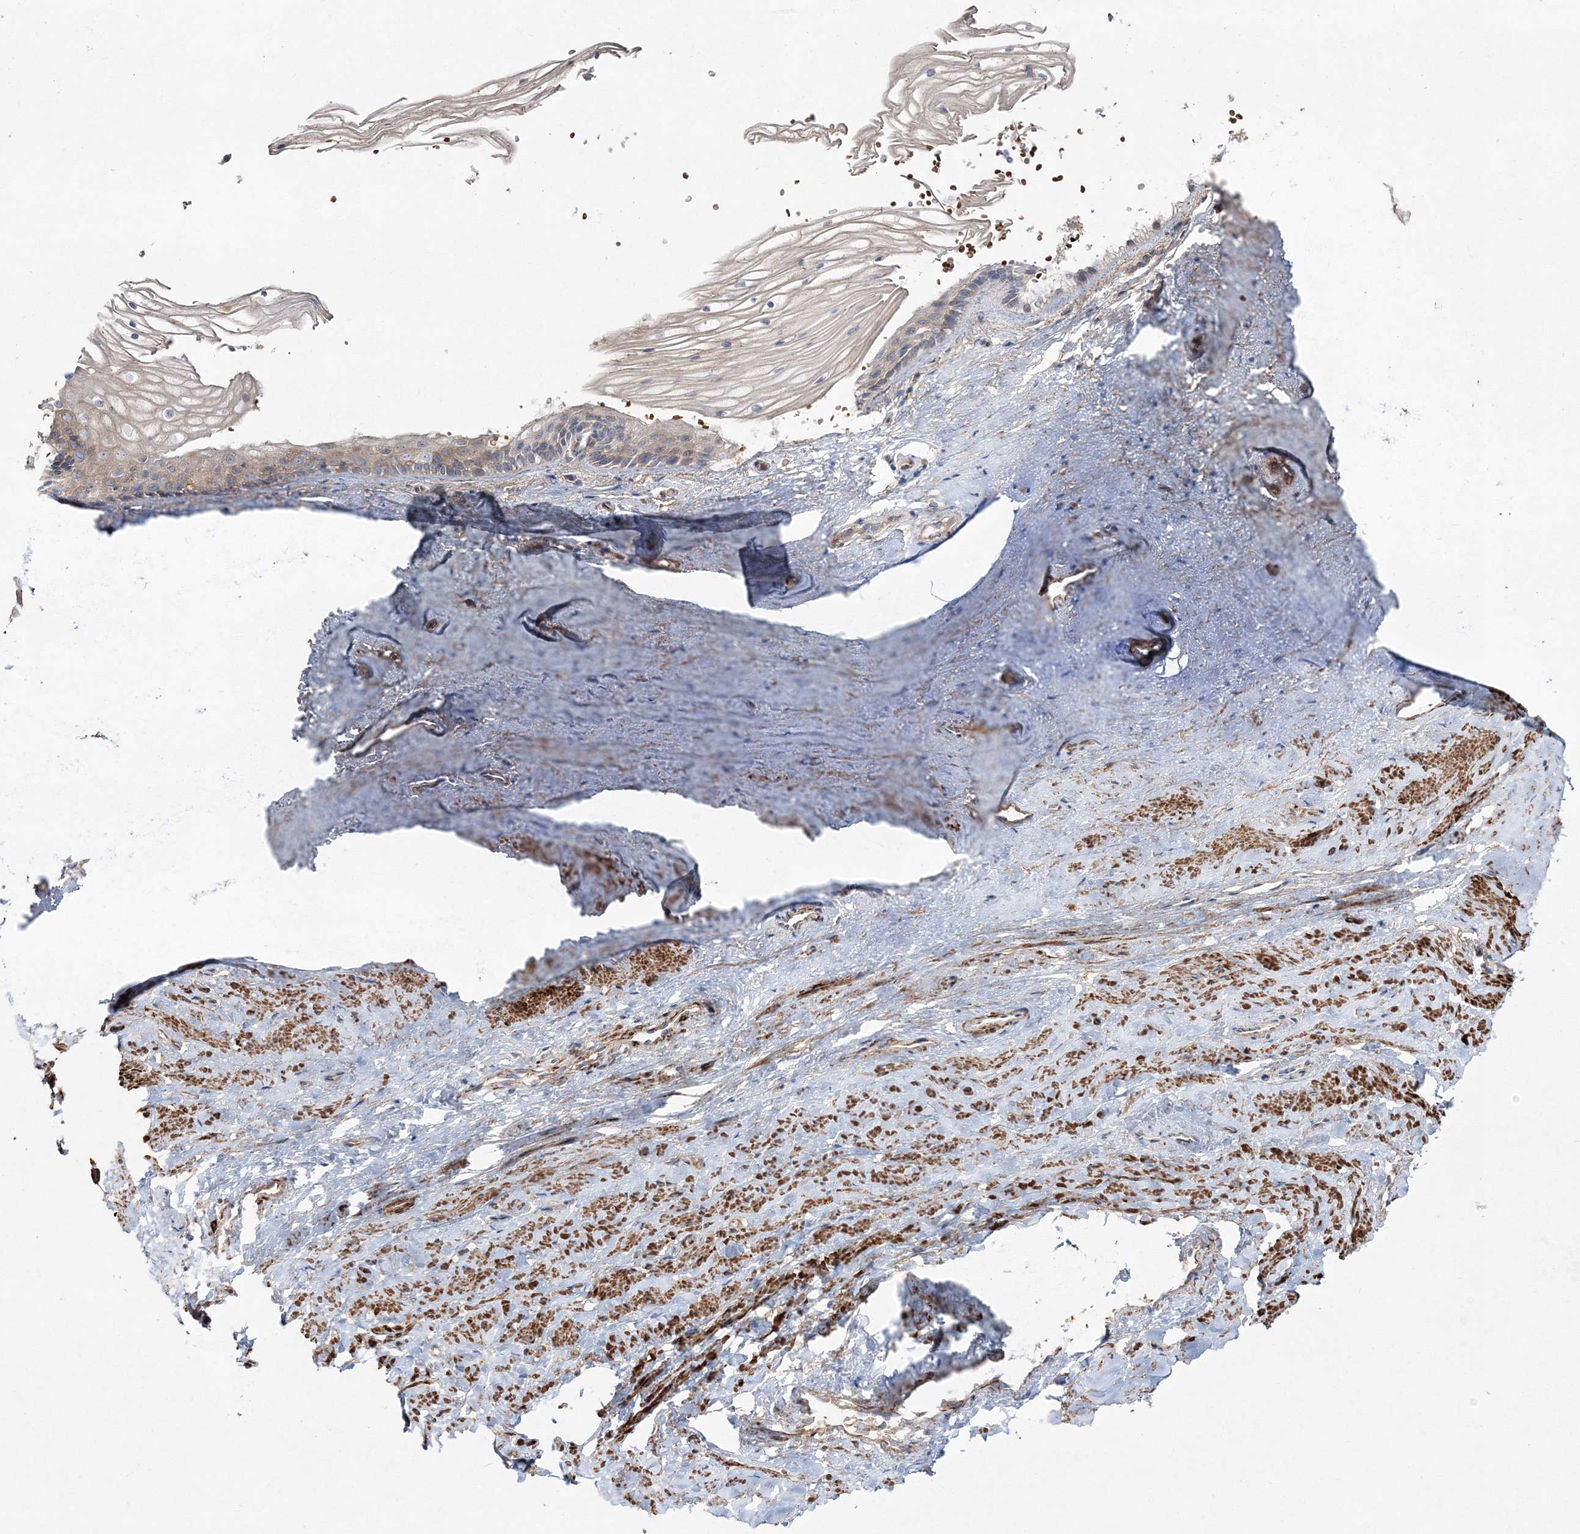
{"staining": {"intensity": "weak", "quantity": "<25%", "location": "cytoplasmic/membranous"}, "tissue": "vagina", "cell_type": "Squamous epithelial cells", "image_type": "normal", "snomed": [{"axis": "morphology", "description": "Normal tissue, NOS"}, {"axis": "topography", "description": "Vagina"}], "caption": "IHC histopathology image of normal vagina: human vagina stained with DAB (3,3'-diaminobenzidine) demonstrates no significant protein positivity in squamous epithelial cells.", "gene": "ZSWIM6", "patient": {"sex": "female", "age": 46}}